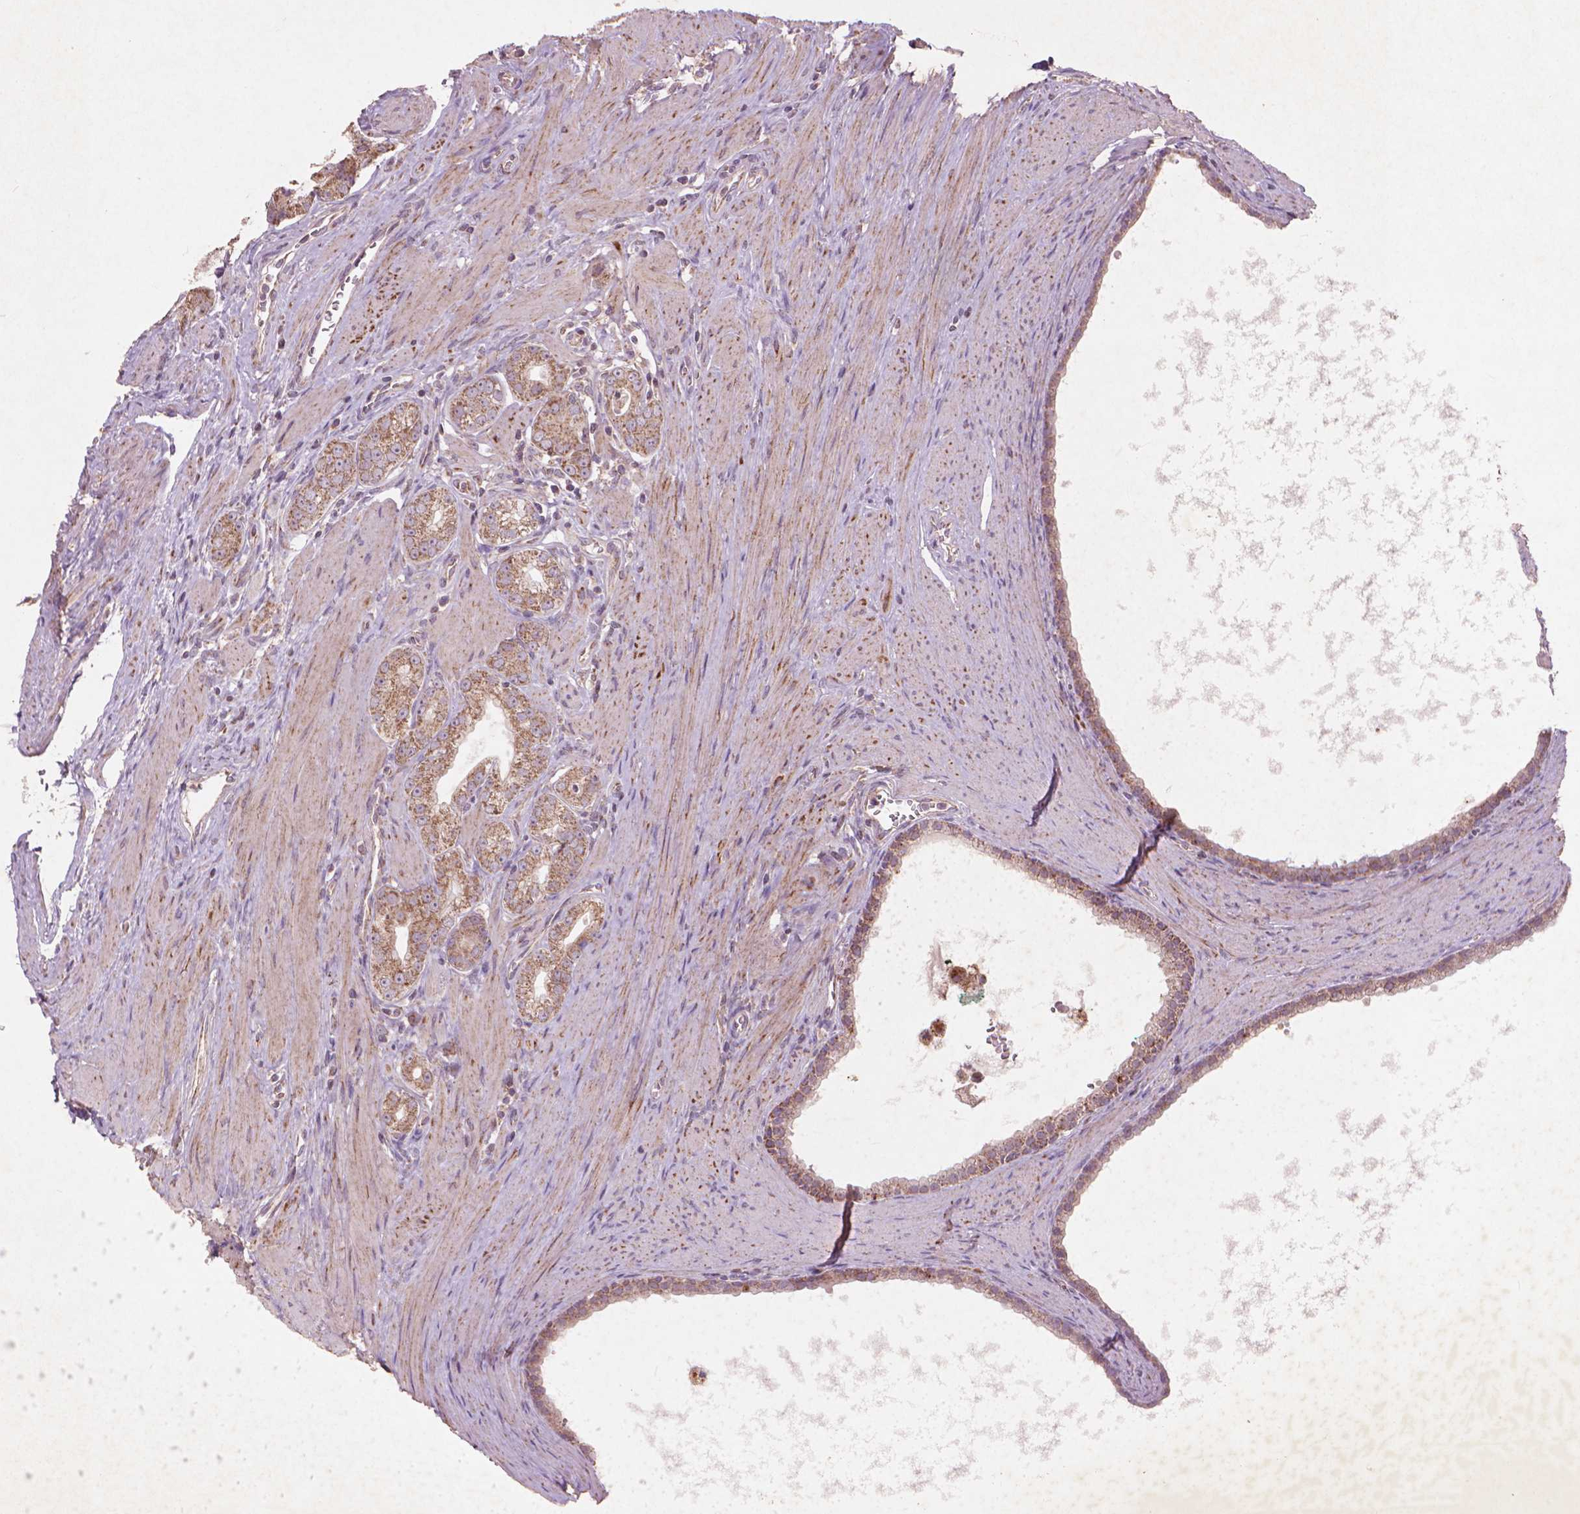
{"staining": {"intensity": "moderate", "quantity": ">75%", "location": "cytoplasmic/membranous"}, "tissue": "prostate cancer", "cell_type": "Tumor cells", "image_type": "cancer", "snomed": [{"axis": "morphology", "description": "Adenocarcinoma, NOS"}, {"axis": "topography", "description": "Prostate"}], "caption": "Immunohistochemistry micrograph of adenocarcinoma (prostate) stained for a protein (brown), which displays medium levels of moderate cytoplasmic/membranous positivity in approximately >75% of tumor cells.", "gene": "NLRX1", "patient": {"sex": "male", "age": 71}}